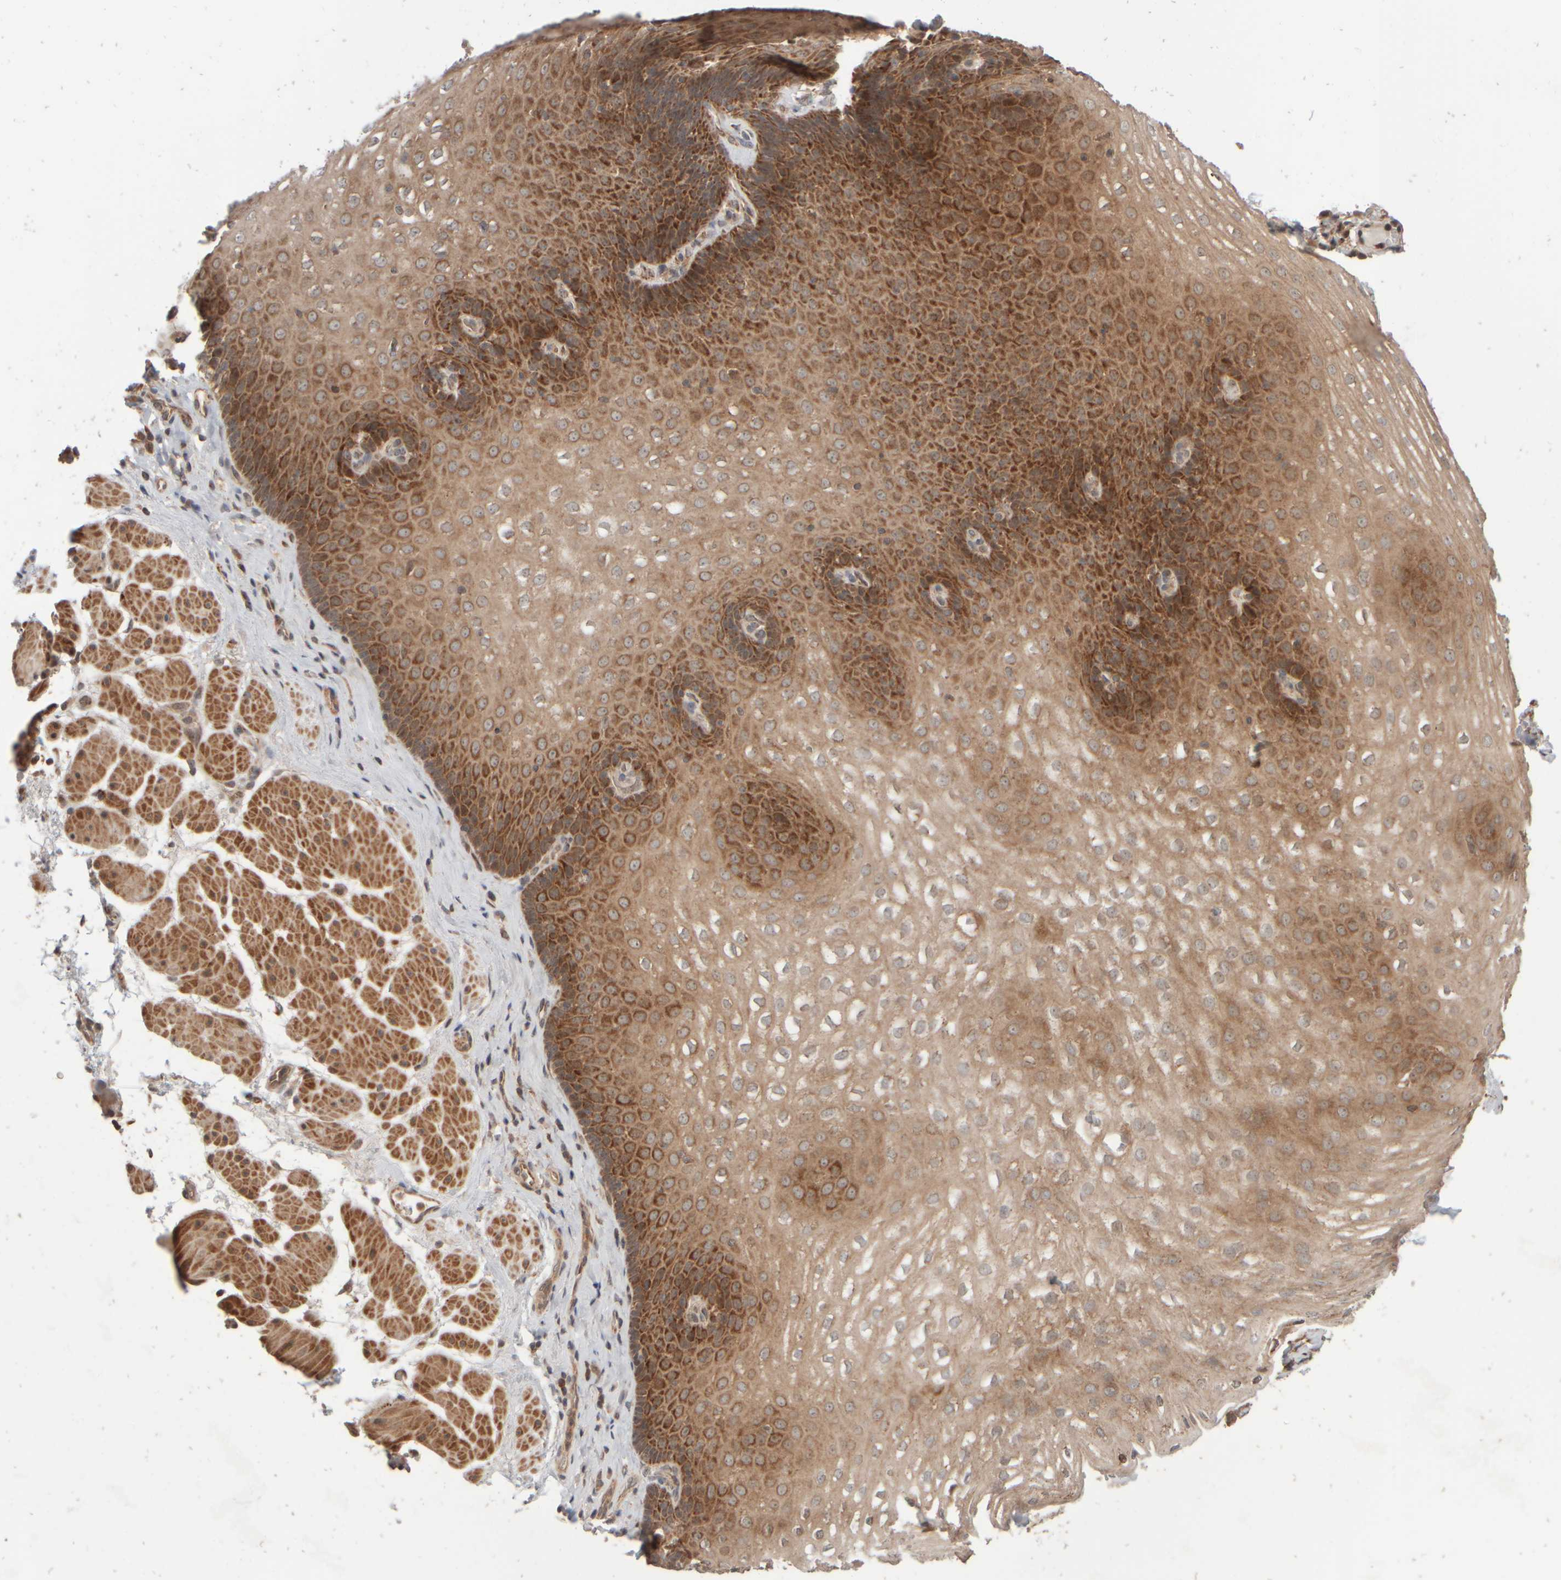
{"staining": {"intensity": "strong", "quantity": "25%-75%", "location": "cytoplasmic/membranous"}, "tissue": "esophagus", "cell_type": "Squamous epithelial cells", "image_type": "normal", "snomed": [{"axis": "morphology", "description": "Normal tissue, NOS"}, {"axis": "topography", "description": "Esophagus"}], "caption": "The immunohistochemical stain shows strong cytoplasmic/membranous positivity in squamous epithelial cells of benign esophagus. Nuclei are stained in blue.", "gene": "ABHD11", "patient": {"sex": "female", "age": 66}}